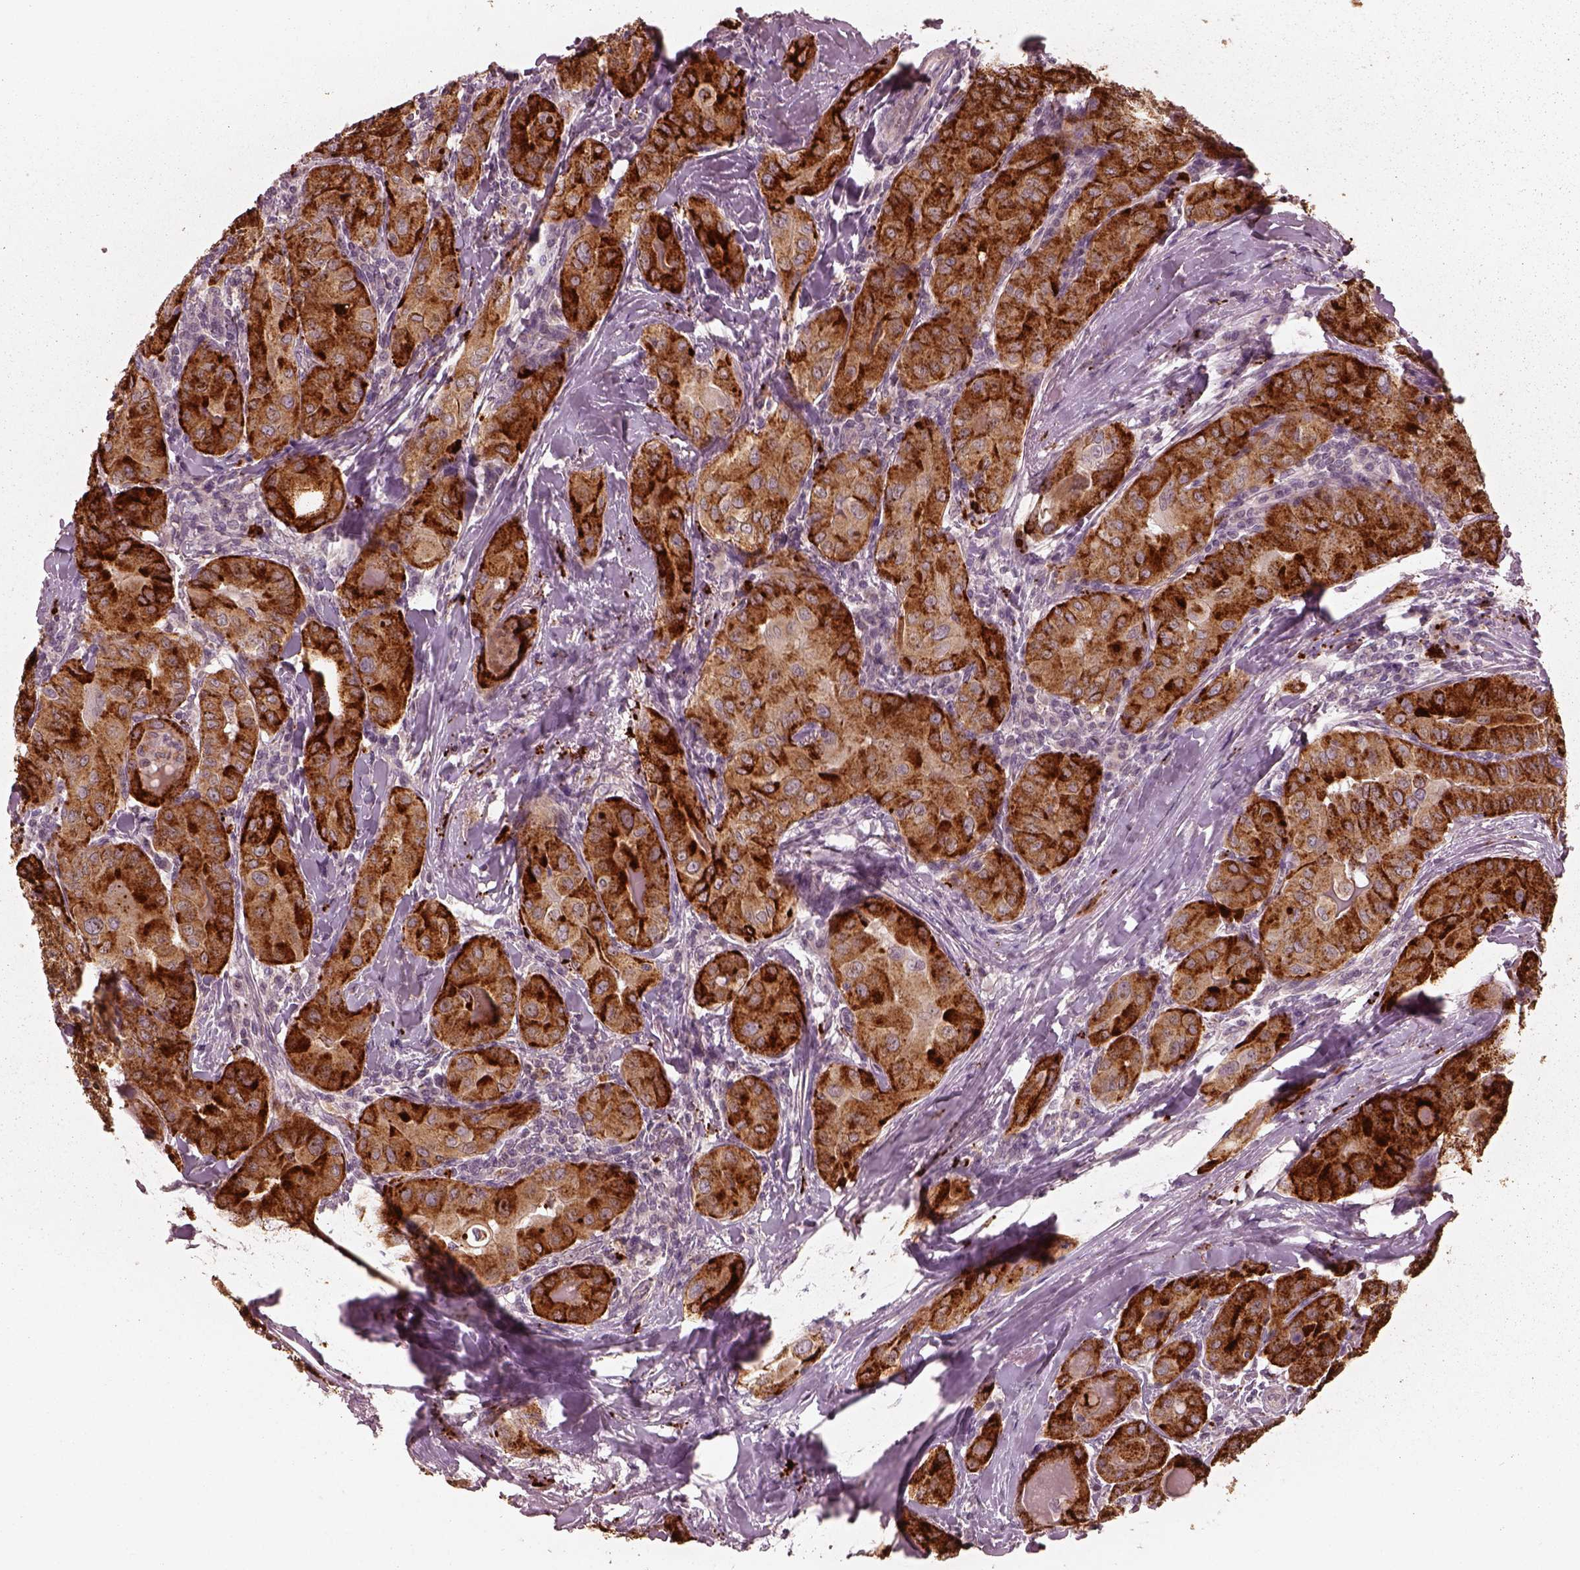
{"staining": {"intensity": "strong", "quantity": ">75%", "location": "cytoplasmic/membranous"}, "tissue": "thyroid cancer", "cell_type": "Tumor cells", "image_type": "cancer", "snomed": [{"axis": "morphology", "description": "Papillary adenocarcinoma, NOS"}, {"axis": "topography", "description": "Thyroid gland"}], "caption": "A photomicrograph of human thyroid papillary adenocarcinoma stained for a protein reveals strong cytoplasmic/membranous brown staining in tumor cells. The staining was performed using DAB (3,3'-diaminobenzidine), with brown indicating positive protein expression. Nuclei are stained blue with hematoxylin.", "gene": "SLC25A46", "patient": {"sex": "female", "age": 37}}